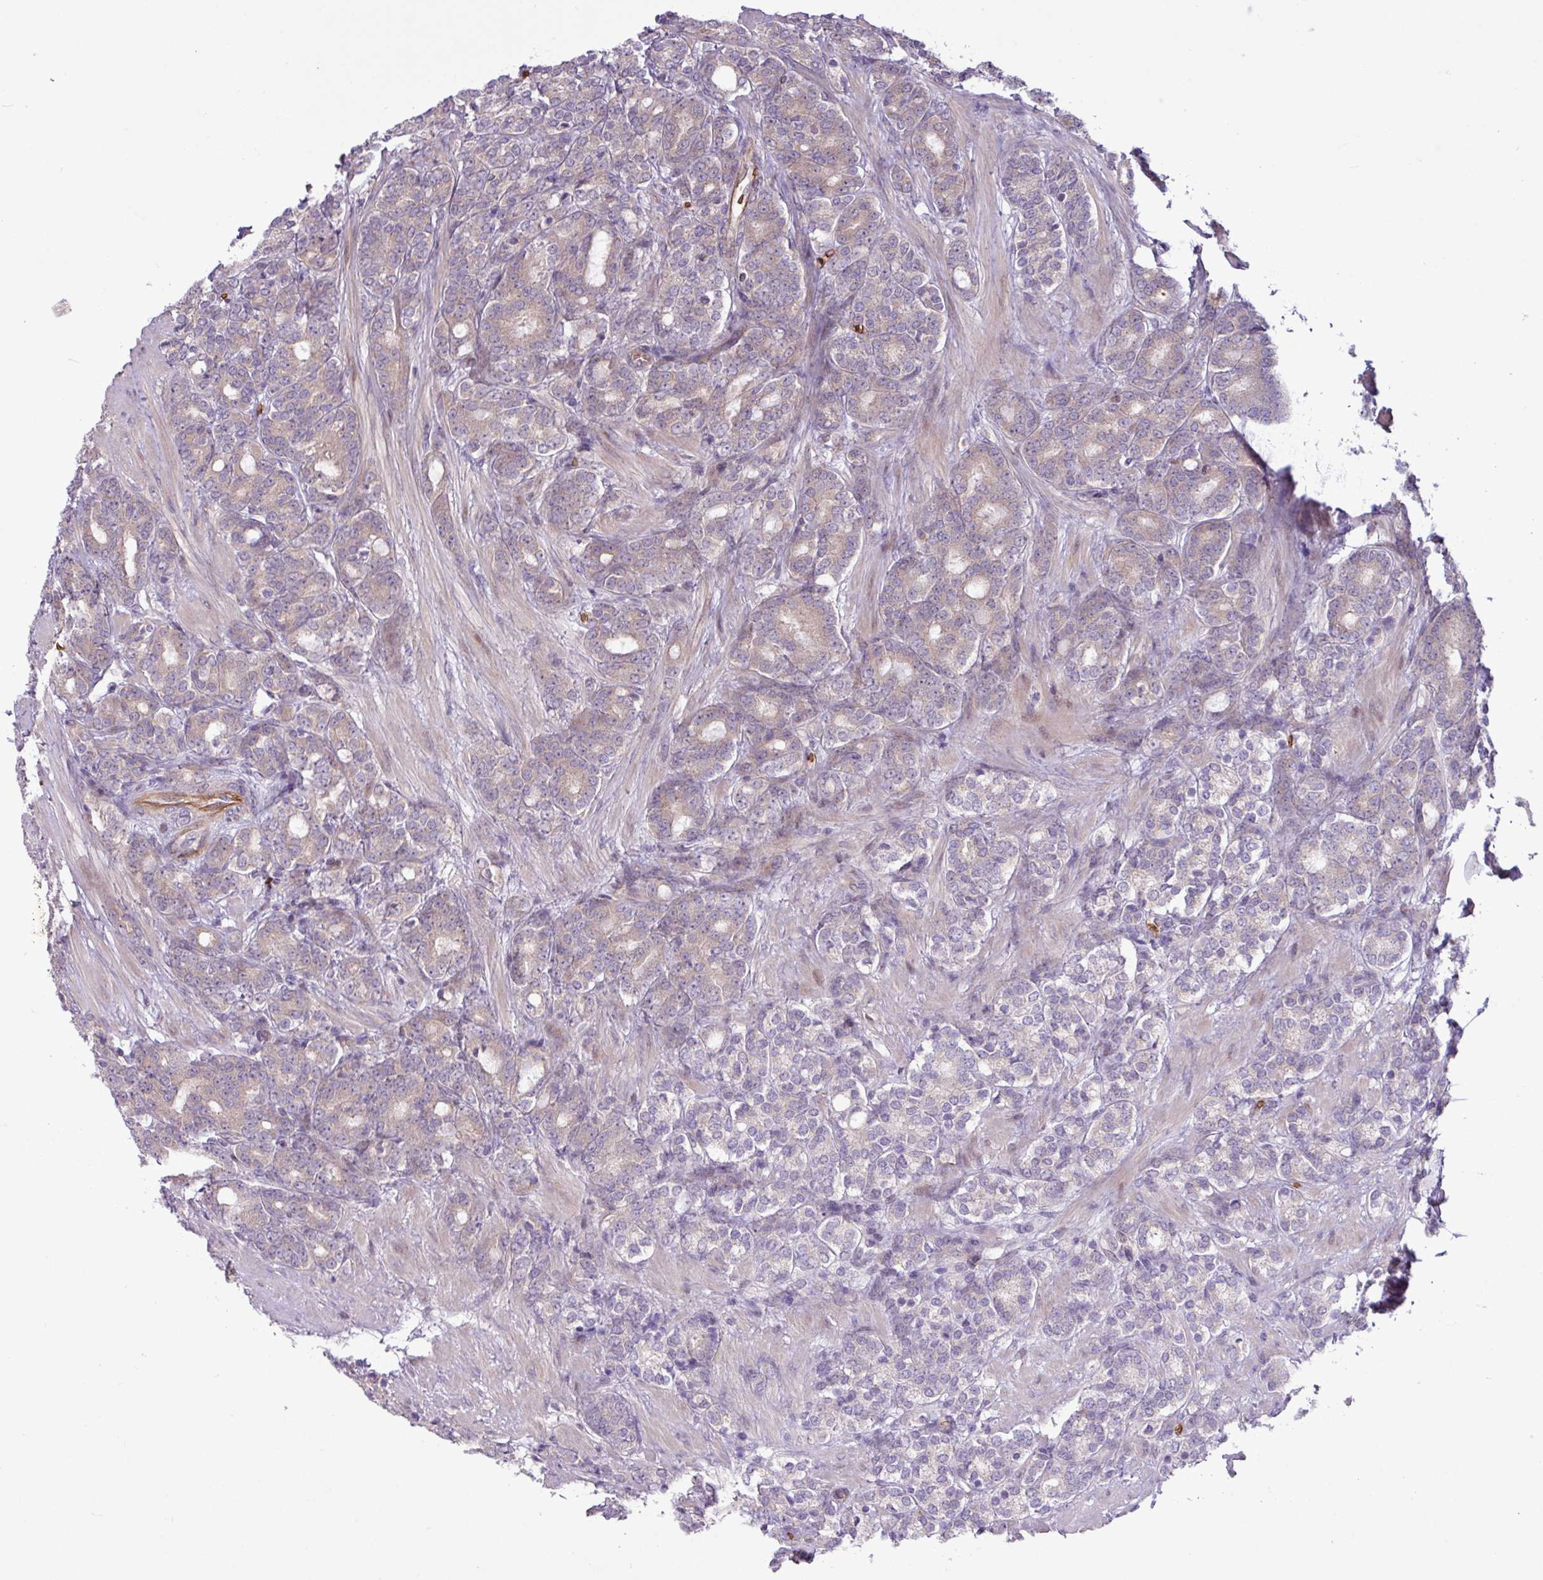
{"staining": {"intensity": "weak", "quantity": "<25%", "location": "cytoplasmic/membranous"}, "tissue": "prostate cancer", "cell_type": "Tumor cells", "image_type": "cancer", "snomed": [{"axis": "morphology", "description": "Adenocarcinoma, High grade"}, {"axis": "topography", "description": "Prostate"}], "caption": "High power microscopy histopathology image of an immunohistochemistry photomicrograph of prostate cancer, revealing no significant expression in tumor cells. The staining is performed using DAB (3,3'-diaminobenzidine) brown chromogen with nuclei counter-stained in using hematoxylin.", "gene": "RAD21L1", "patient": {"sex": "male", "age": 62}}